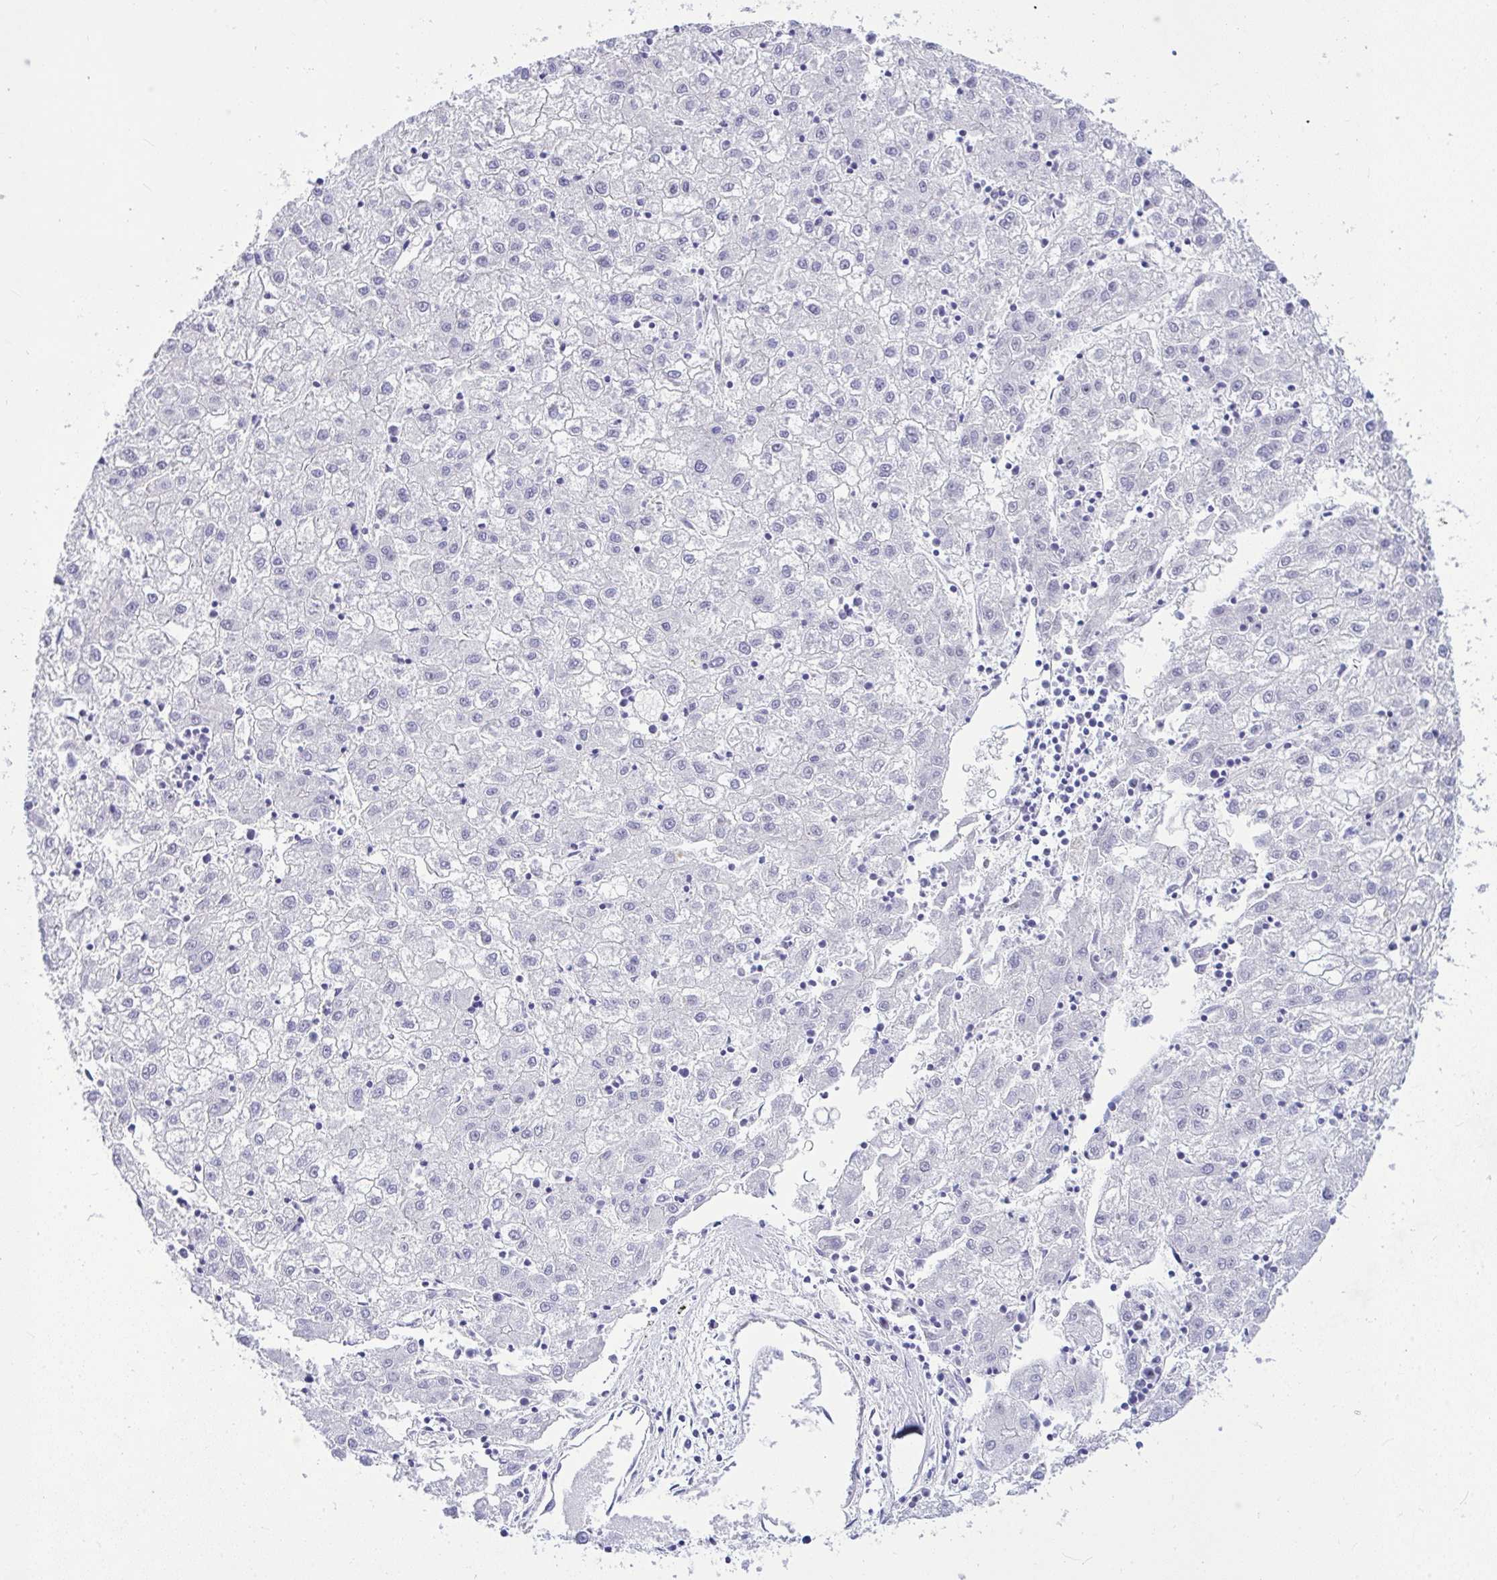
{"staining": {"intensity": "negative", "quantity": "none", "location": "none"}, "tissue": "liver cancer", "cell_type": "Tumor cells", "image_type": "cancer", "snomed": [{"axis": "morphology", "description": "Carcinoma, Hepatocellular, NOS"}, {"axis": "topography", "description": "Liver"}], "caption": "Immunohistochemistry photomicrograph of neoplastic tissue: liver hepatocellular carcinoma stained with DAB (3,3'-diaminobenzidine) shows no significant protein expression in tumor cells. Nuclei are stained in blue.", "gene": "NFXL1", "patient": {"sex": "male", "age": 72}}